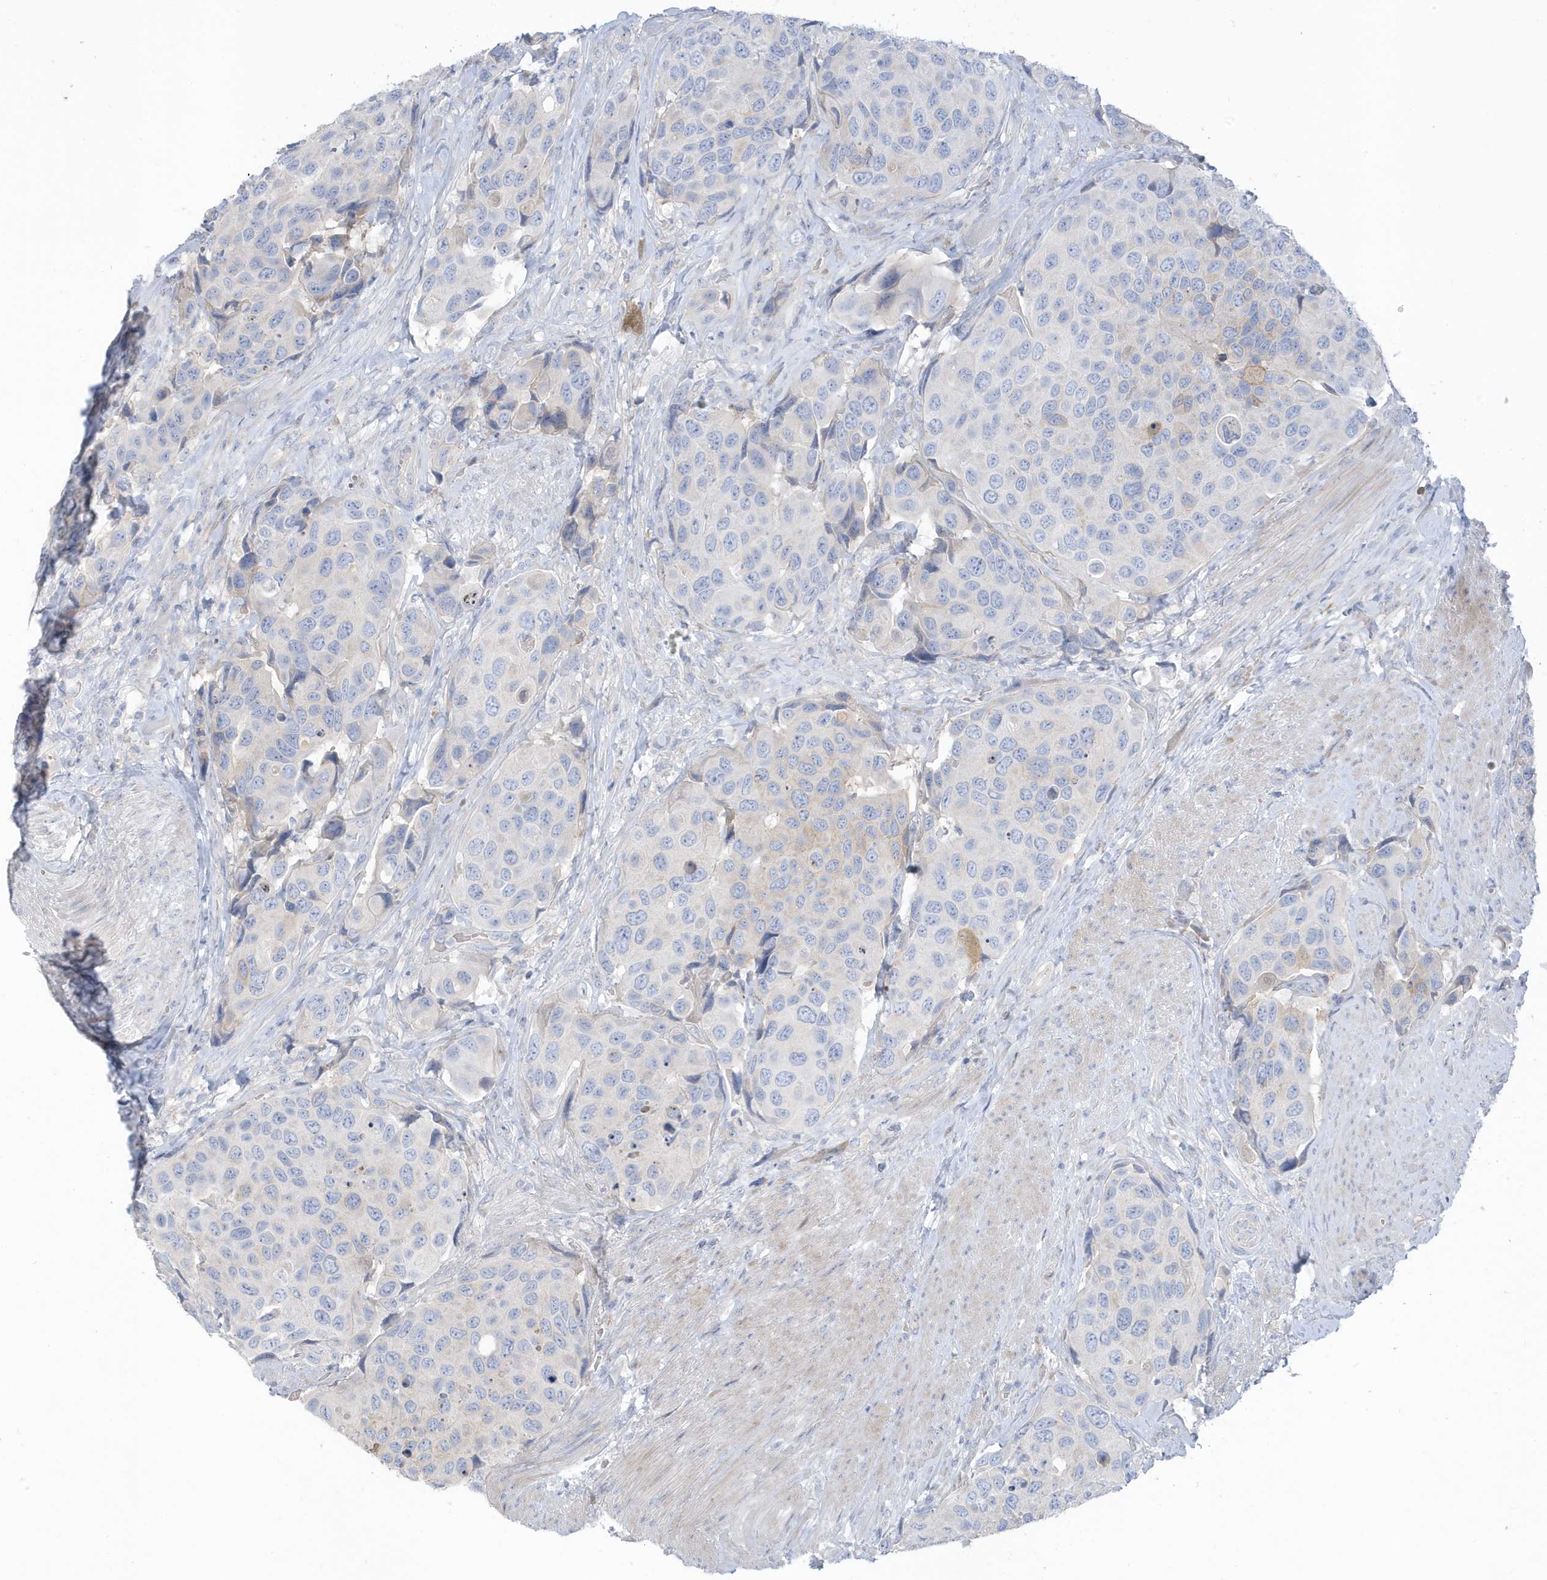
{"staining": {"intensity": "negative", "quantity": "none", "location": "none"}, "tissue": "urothelial cancer", "cell_type": "Tumor cells", "image_type": "cancer", "snomed": [{"axis": "morphology", "description": "Urothelial carcinoma, High grade"}, {"axis": "topography", "description": "Urinary bladder"}], "caption": "DAB immunohistochemical staining of human urothelial cancer reveals no significant expression in tumor cells. Brightfield microscopy of immunohistochemistry (IHC) stained with DAB (3,3'-diaminobenzidine) (brown) and hematoxylin (blue), captured at high magnification.", "gene": "ATP13A5", "patient": {"sex": "male", "age": 74}}